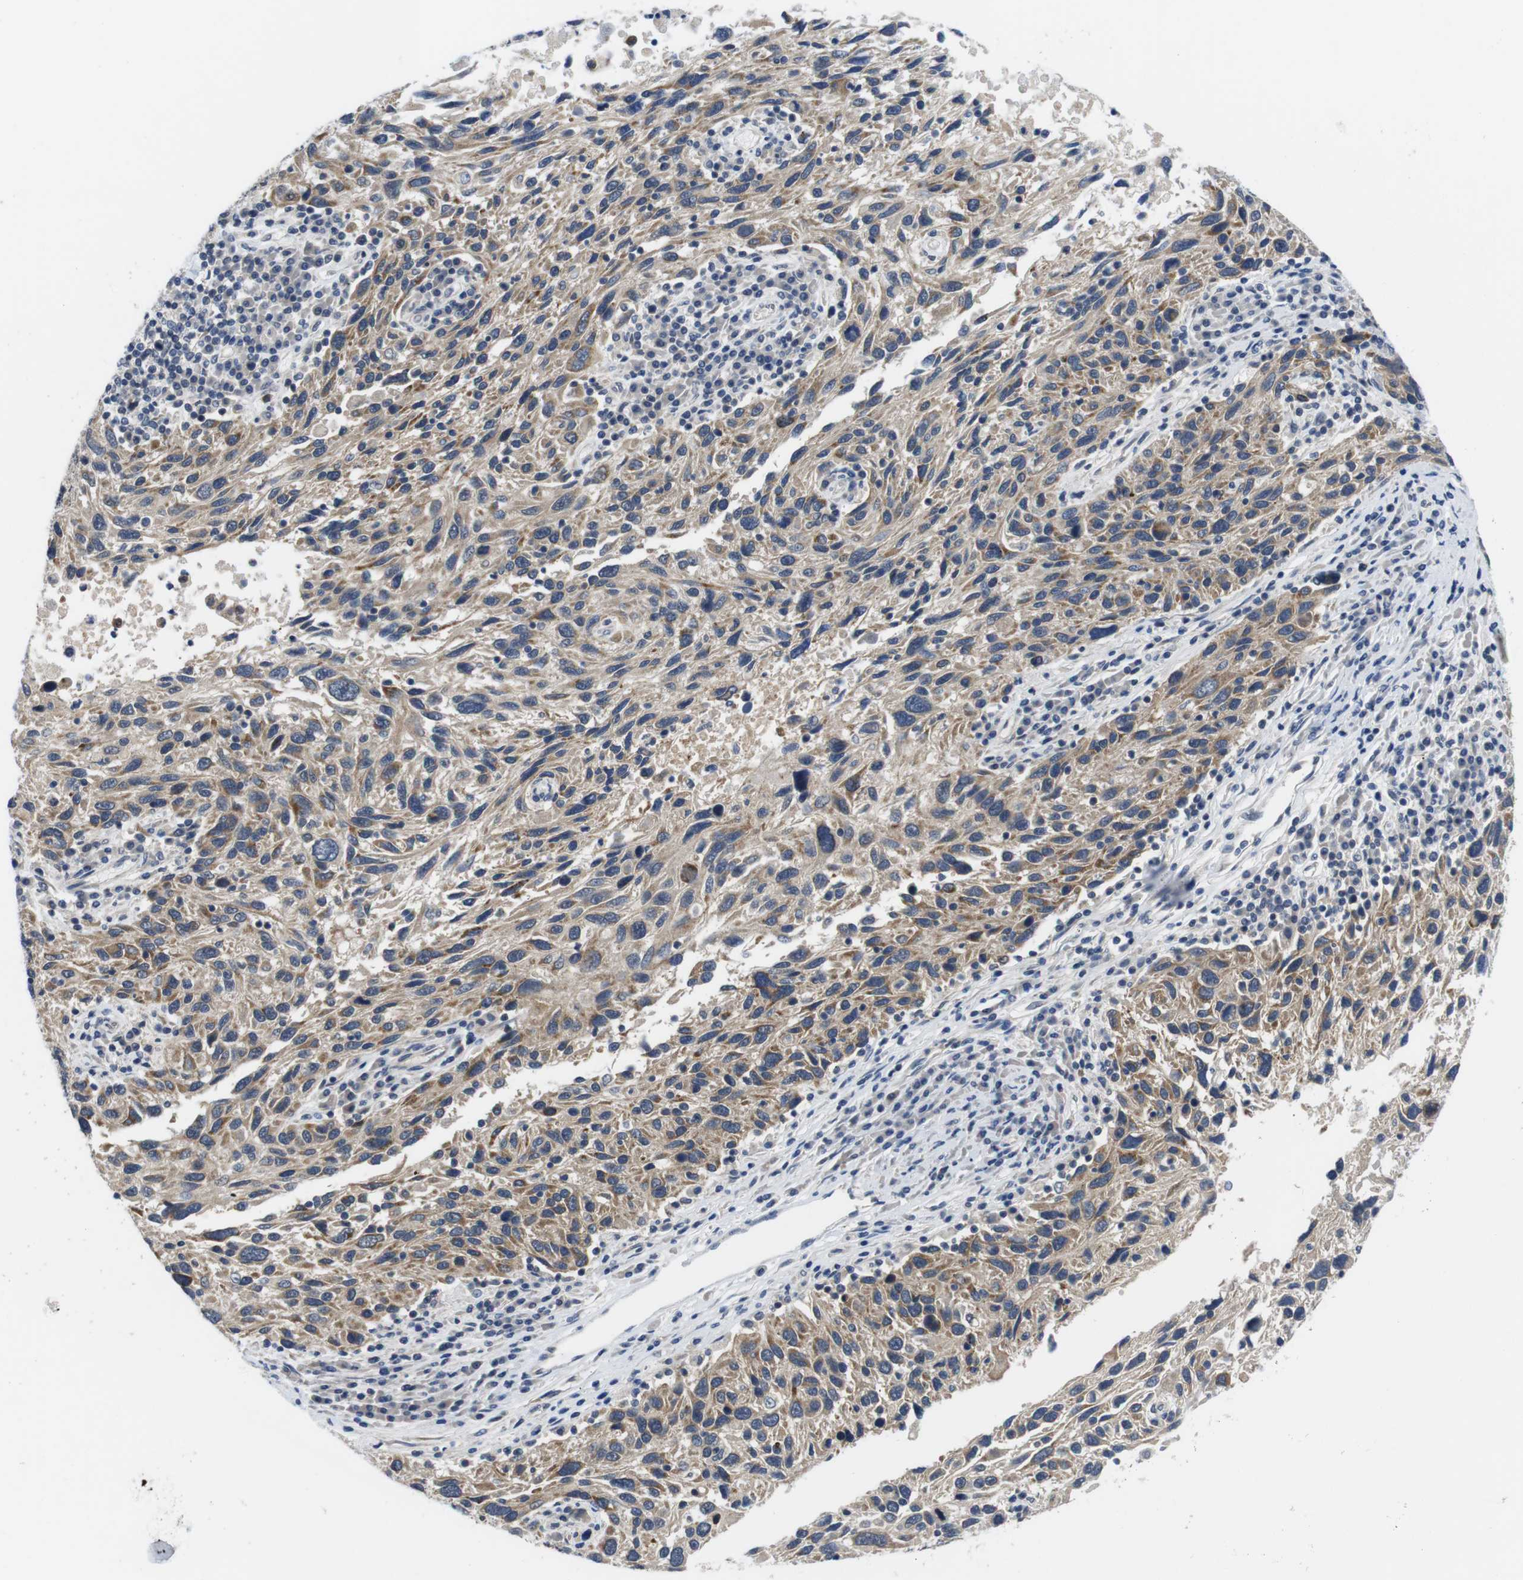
{"staining": {"intensity": "weak", "quantity": ">75%", "location": "cytoplasmic/membranous"}, "tissue": "melanoma", "cell_type": "Tumor cells", "image_type": "cancer", "snomed": [{"axis": "morphology", "description": "Malignant melanoma, NOS"}, {"axis": "topography", "description": "Skin"}], "caption": "IHC (DAB) staining of human malignant melanoma reveals weak cytoplasmic/membranous protein staining in about >75% of tumor cells.", "gene": "FADD", "patient": {"sex": "male", "age": 53}}